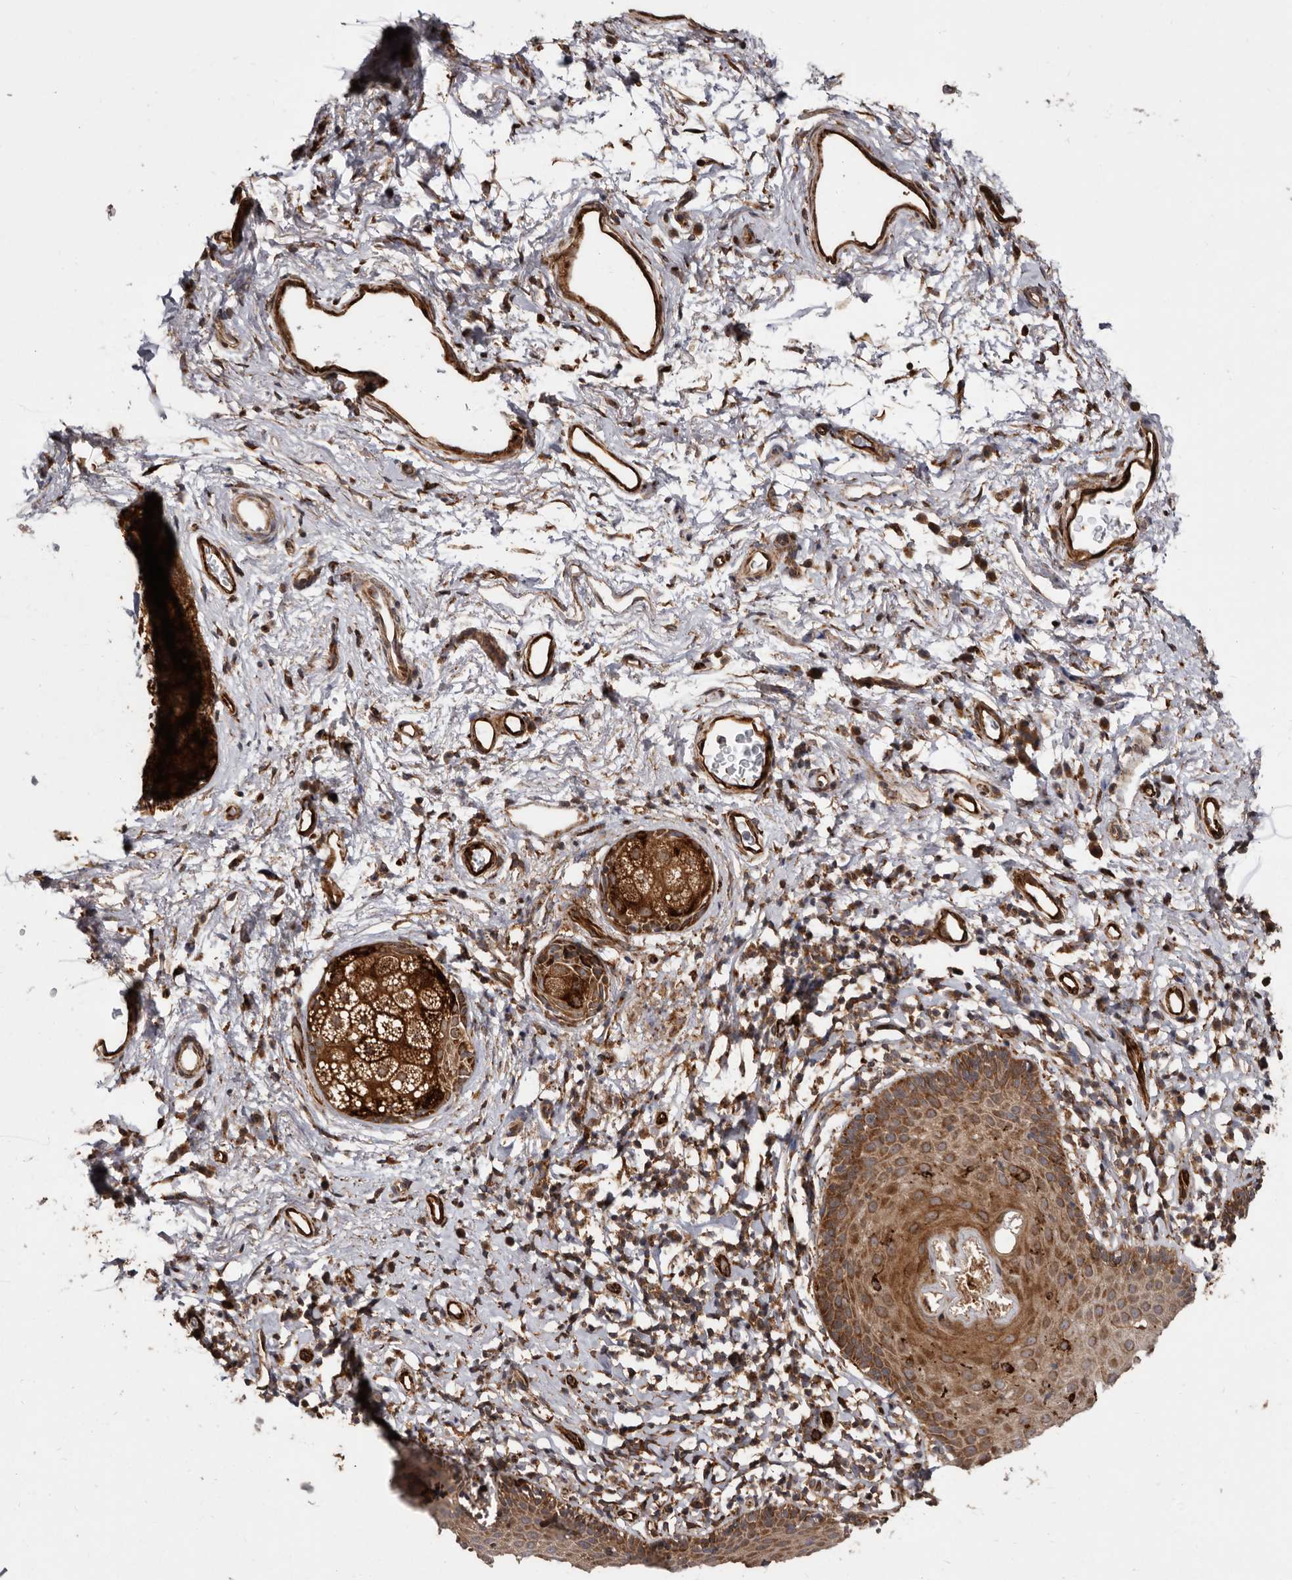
{"staining": {"intensity": "moderate", "quantity": ">75%", "location": "cytoplasmic/membranous"}, "tissue": "skin", "cell_type": "Epidermal cells", "image_type": "normal", "snomed": [{"axis": "morphology", "description": "Normal tissue, NOS"}, {"axis": "topography", "description": "Vulva"}], "caption": "Protein expression analysis of unremarkable human skin reveals moderate cytoplasmic/membranous staining in about >75% of epidermal cells.", "gene": "FLAD1", "patient": {"sex": "female", "age": 66}}